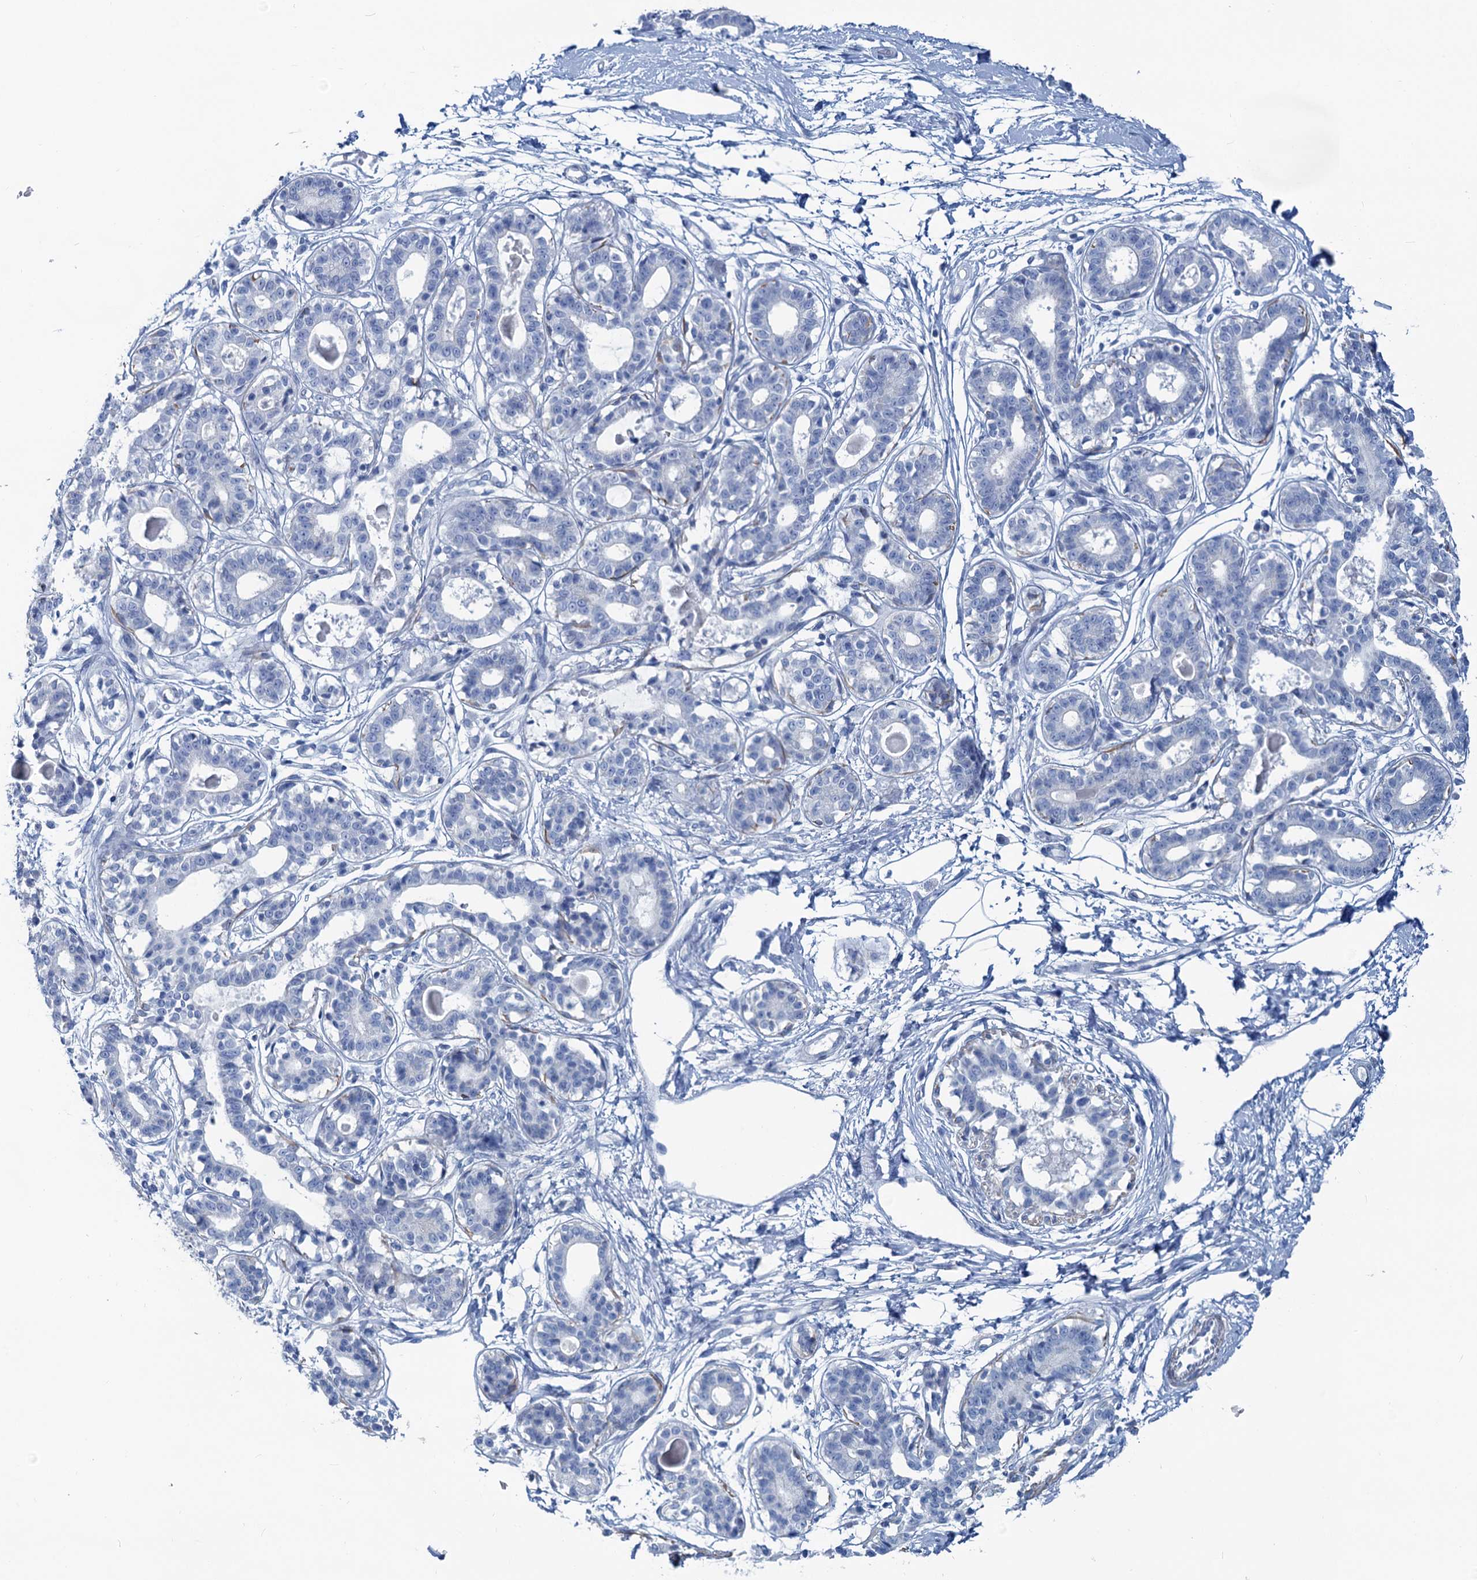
{"staining": {"intensity": "negative", "quantity": "none", "location": "none"}, "tissue": "breast", "cell_type": "Adipocytes", "image_type": "normal", "snomed": [{"axis": "morphology", "description": "Normal tissue, NOS"}, {"axis": "topography", "description": "Breast"}], "caption": "High magnification brightfield microscopy of unremarkable breast stained with DAB (3,3'-diaminobenzidine) (brown) and counterstained with hematoxylin (blue): adipocytes show no significant expression. The staining is performed using DAB (3,3'-diaminobenzidine) brown chromogen with nuclei counter-stained in using hematoxylin.", "gene": "SLC1A3", "patient": {"sex": "female", "age": 45}}